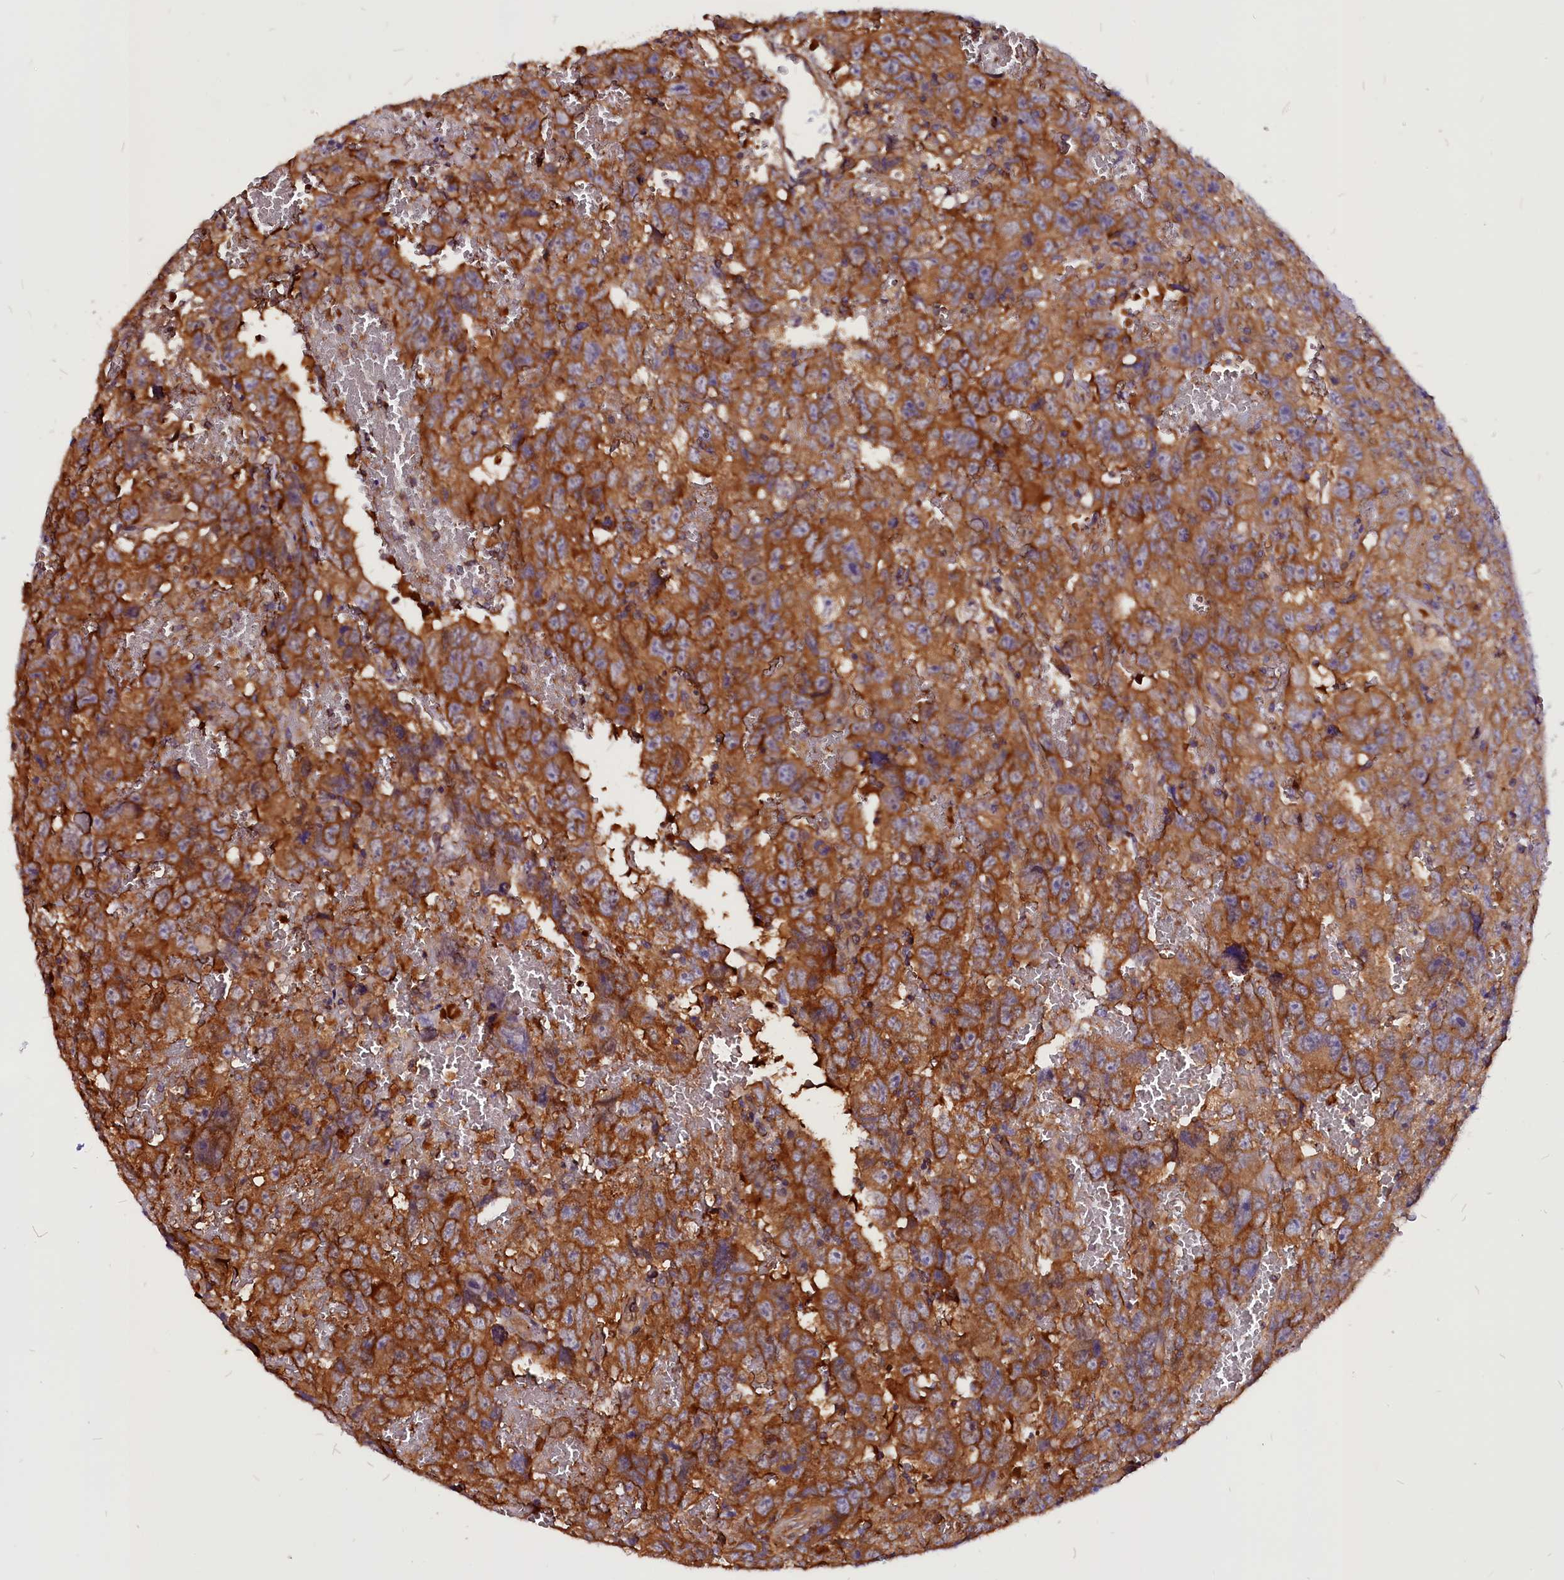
{"staining": {"intensity": "moderate", "quantity": ">75%", "location": "cytoplasmic/membranous"}, "tissue": "testis cancer", "cell_type": "Tumor cells", "image_type": "cancer", "snomed": [{"axis": "morphology", "description": "Carcinoma, Embryonal, NOS"}, {"axis": "topography", "description": "Testis"}], "caption": "Immunohistochemical staining of human testis embryonal carcinoma reveals moderate cytoplasmic/membranous protein positivity in approximately >75% of tumor cells.", "gene": "EIF3G", "patient": {"sex": "male", "age": 45}}